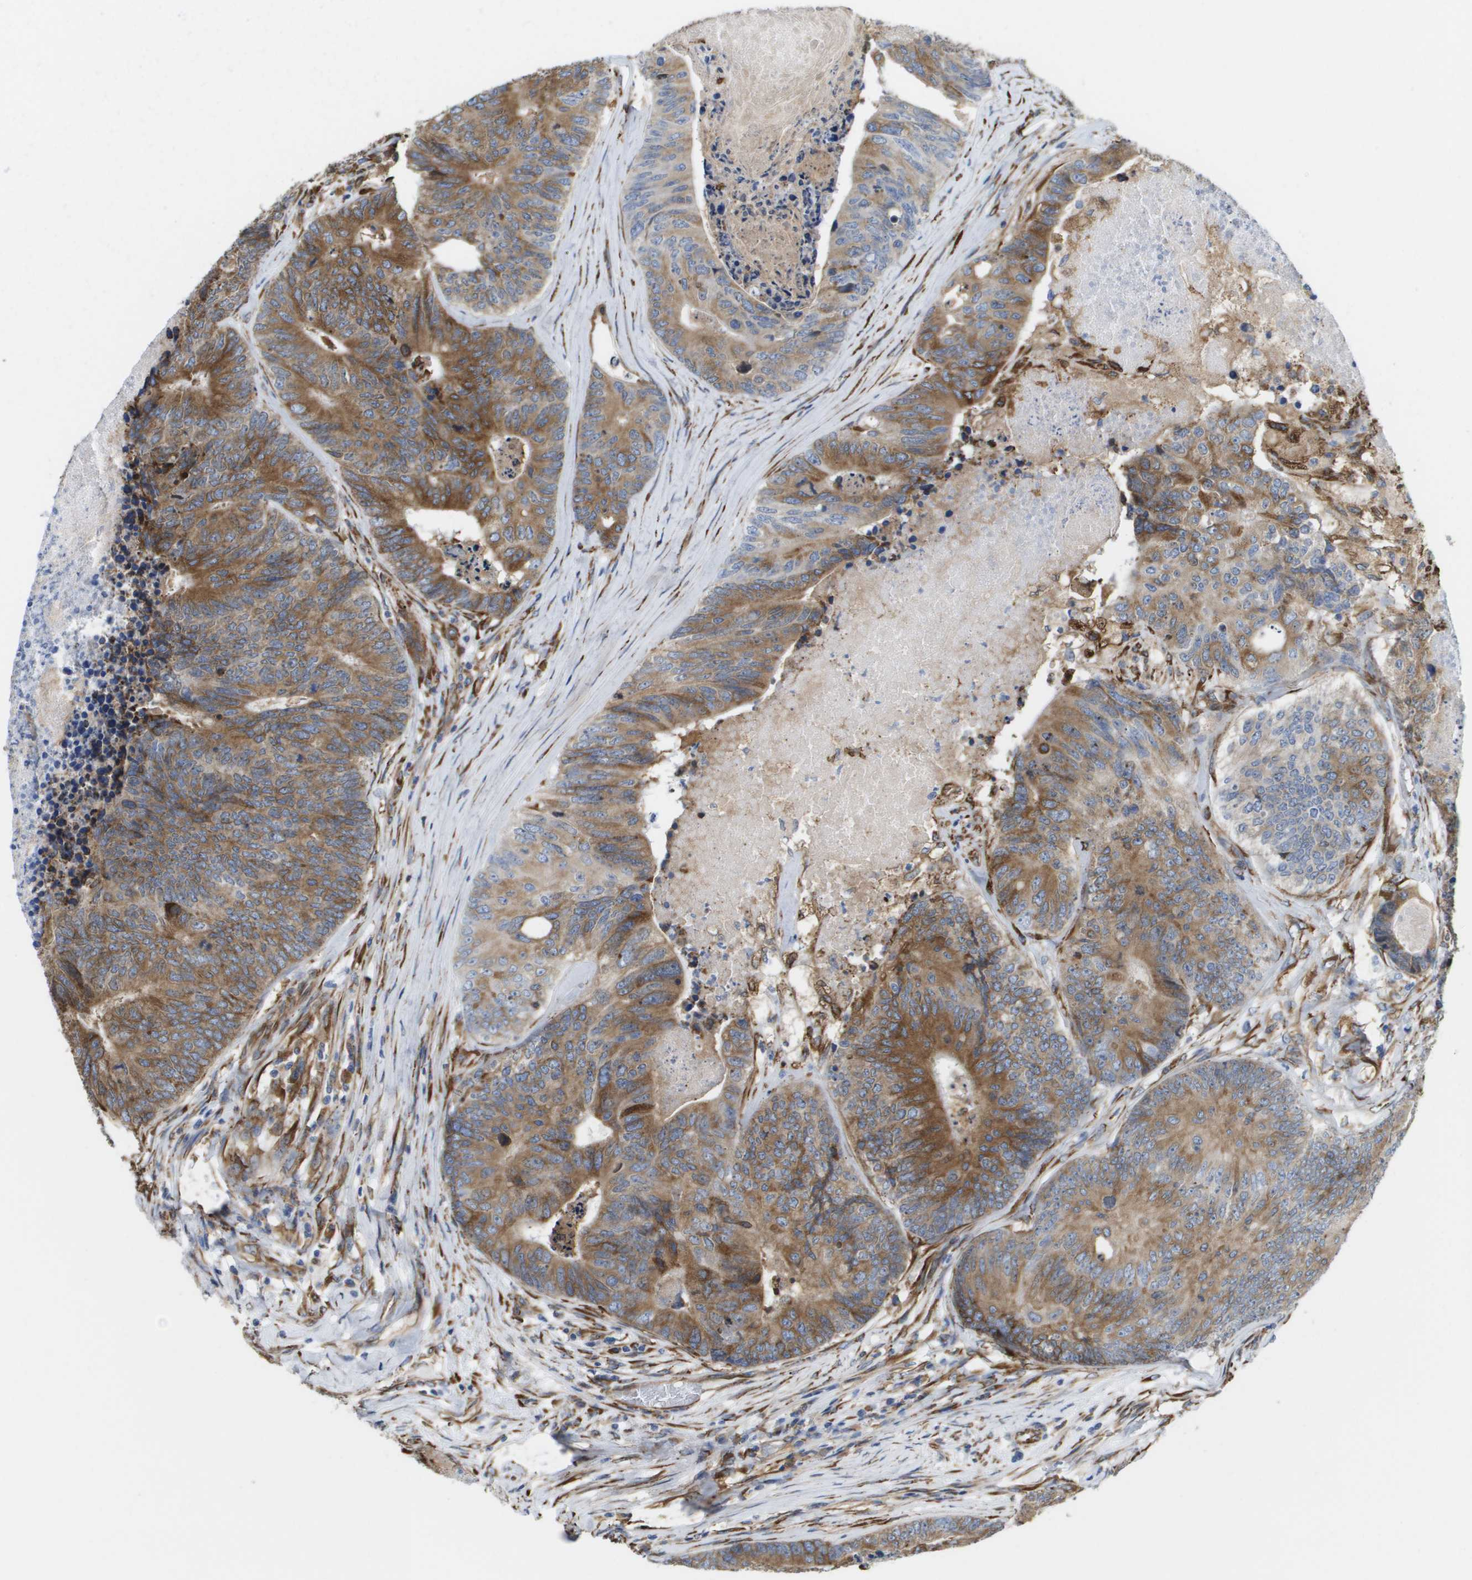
{"staining": {"intensity": "moderate", "quantity": ">75%", "location": "cytoplasmic/membranous"}, "tissue": "colorectal cancer", "cell_type": "Tumor cells", "image_type": "cancer", "snomed": [{"axis": "morphology", "description": "Adenocarcinoma, NOS"}, {"axis": "topography", "description": "Colon"}], "caption": "Adenocarcinoma (colorectal) stained with a brown dye displays moderate cytoplasmic/membranous positive positivity in approximately >75% of tumor cells.", "gene": "ST3GAL2", "patient": {"sex": "female", "age": 57}}